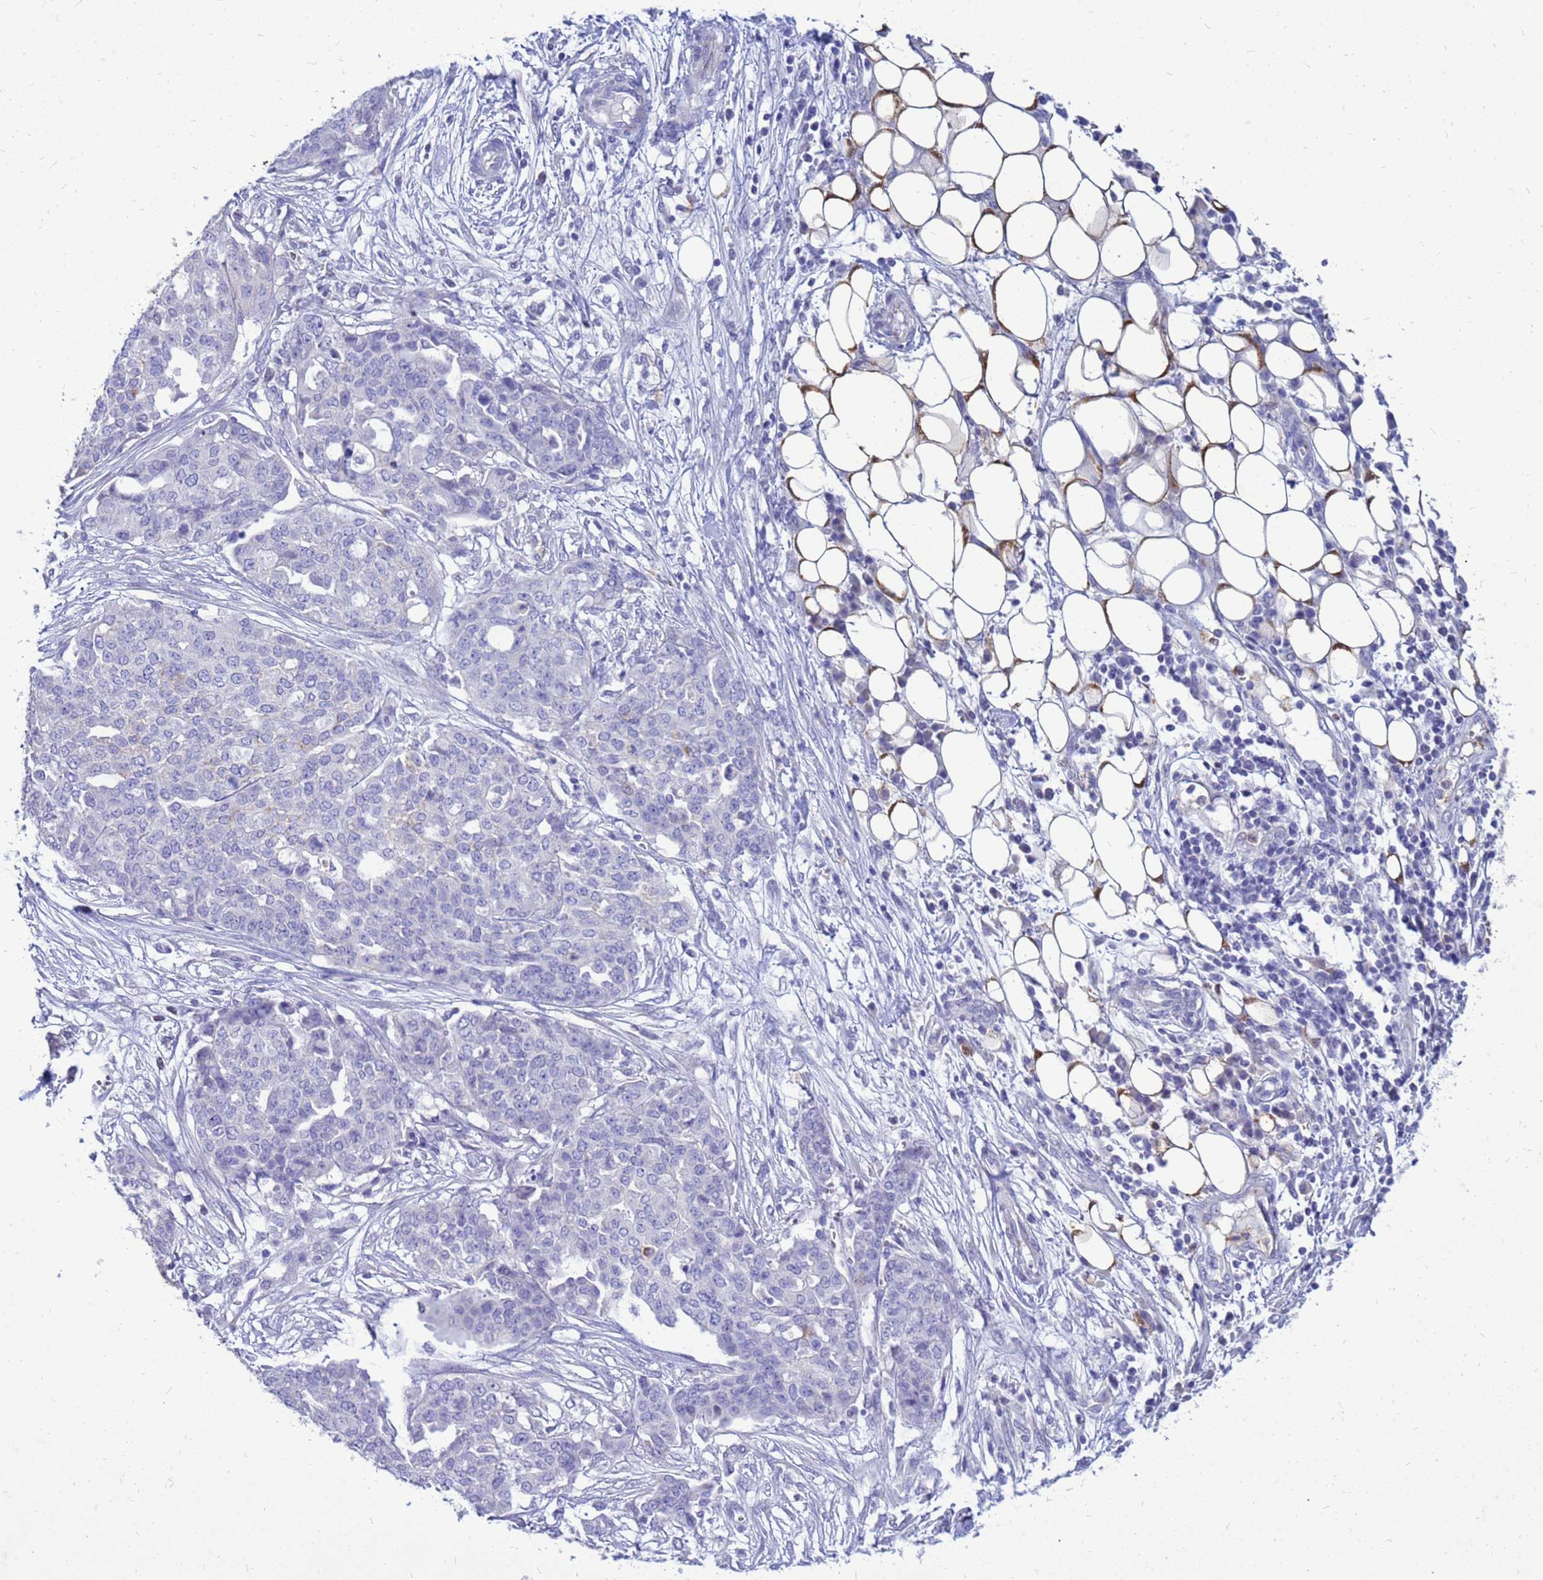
{"staining": {"intensity": "negative", "quantity": "none", "location": "none"}, "tissue": "ovarian cancer", "cell_type": "Tumor cells", "image_type": "cancer", "snomed": [{"axis": "morphology", "description": "Cystadenocarcinoma, serous, NOS"}, {"axis": "topography", "description": "Soft tissue"}, {"axis": "topography", "description": "Ovary"}], "caption": "Ovarian cancer stained for a protein using immunohistochemistry demonstrates no positivity tumor cells.", "gene": "AKR1C1", "patient": {"sex": "female", "age": 57}}